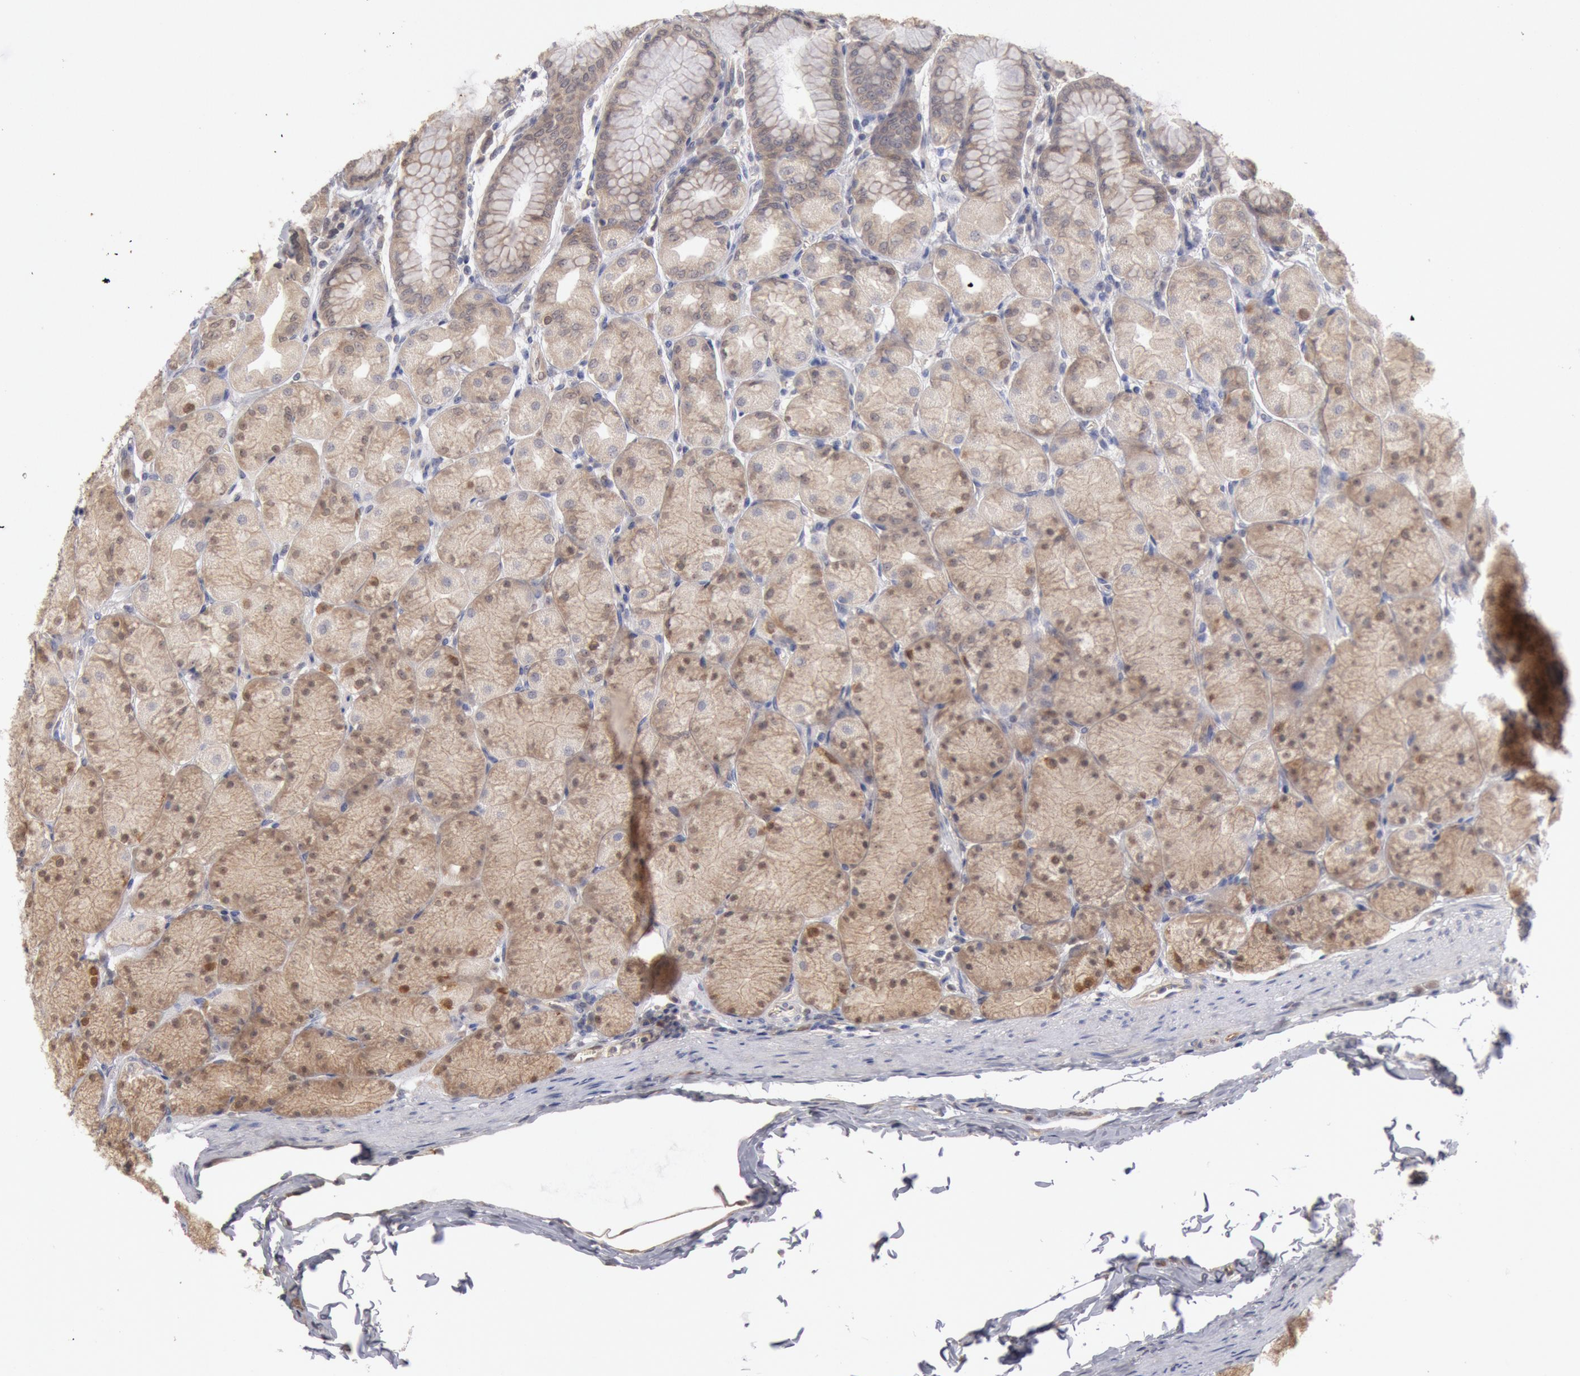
{"staining": {"intensity": "moderate", "quantity": ">75%", "location": "cytoplasmic/membranous"}, "tissue": "stomach", "cell_type": "Glandular cells", "image_type": "normal", "snomed": [{"axis": "morphology", "description": "Normal tissue, NOS"}, {"axis": "topography", "description": "Stomach, upper"}], "caption": "Immunohistochemical staining of normal human stomach shows medium levels of moderate cytoplasmic/membranous positivity in approximately >75% of glandular cells. The staining was performed using DAB (3,3'-diaminobenzidine), with brown indicating positive protein expression. Nuclei are stained blue with hematoxylin.", "gene": "DNAJA1", "patient": {"sex": "female", "age": 56}}